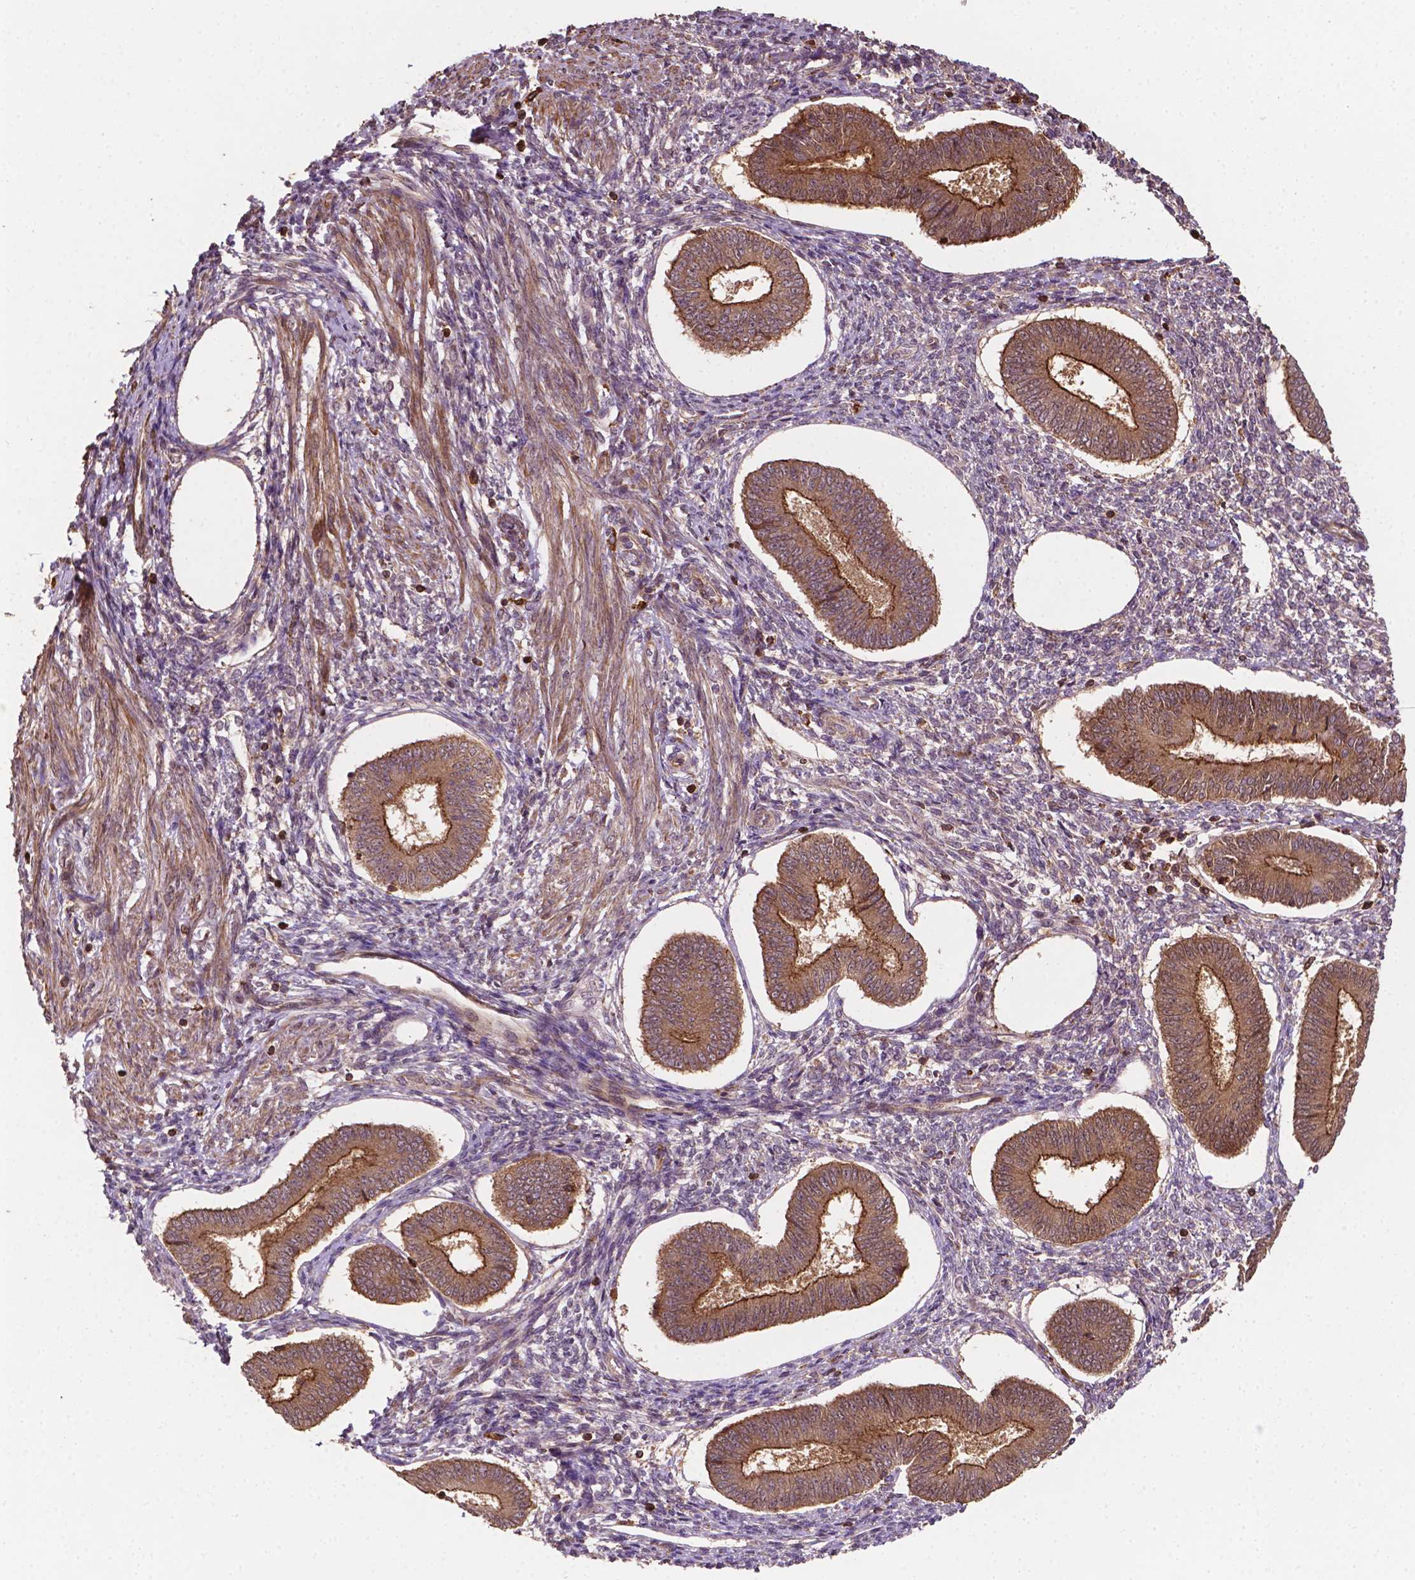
{"staining": {"intensity": "weak", "quantity": "<25%", "location": "cytoplasmic/membranous"}, "tissue": "endometrium", "cell_type": "Cells in endometrial stroma", "image_type": "normal", "snomed": [{"axis": "morphology", "description": "Normal tissue, NOS"}, {"axis": "topography", "description": "Endometrium"}], "caption": "DAB (3,3'-diaminobenzidine) immunohistochemical staining of unremarkable human endometrium exhibits no significant staining in cells in endometrial stroma.", "gene": "ZMYND19", "patient": {"sex": "female", "age": 42}}